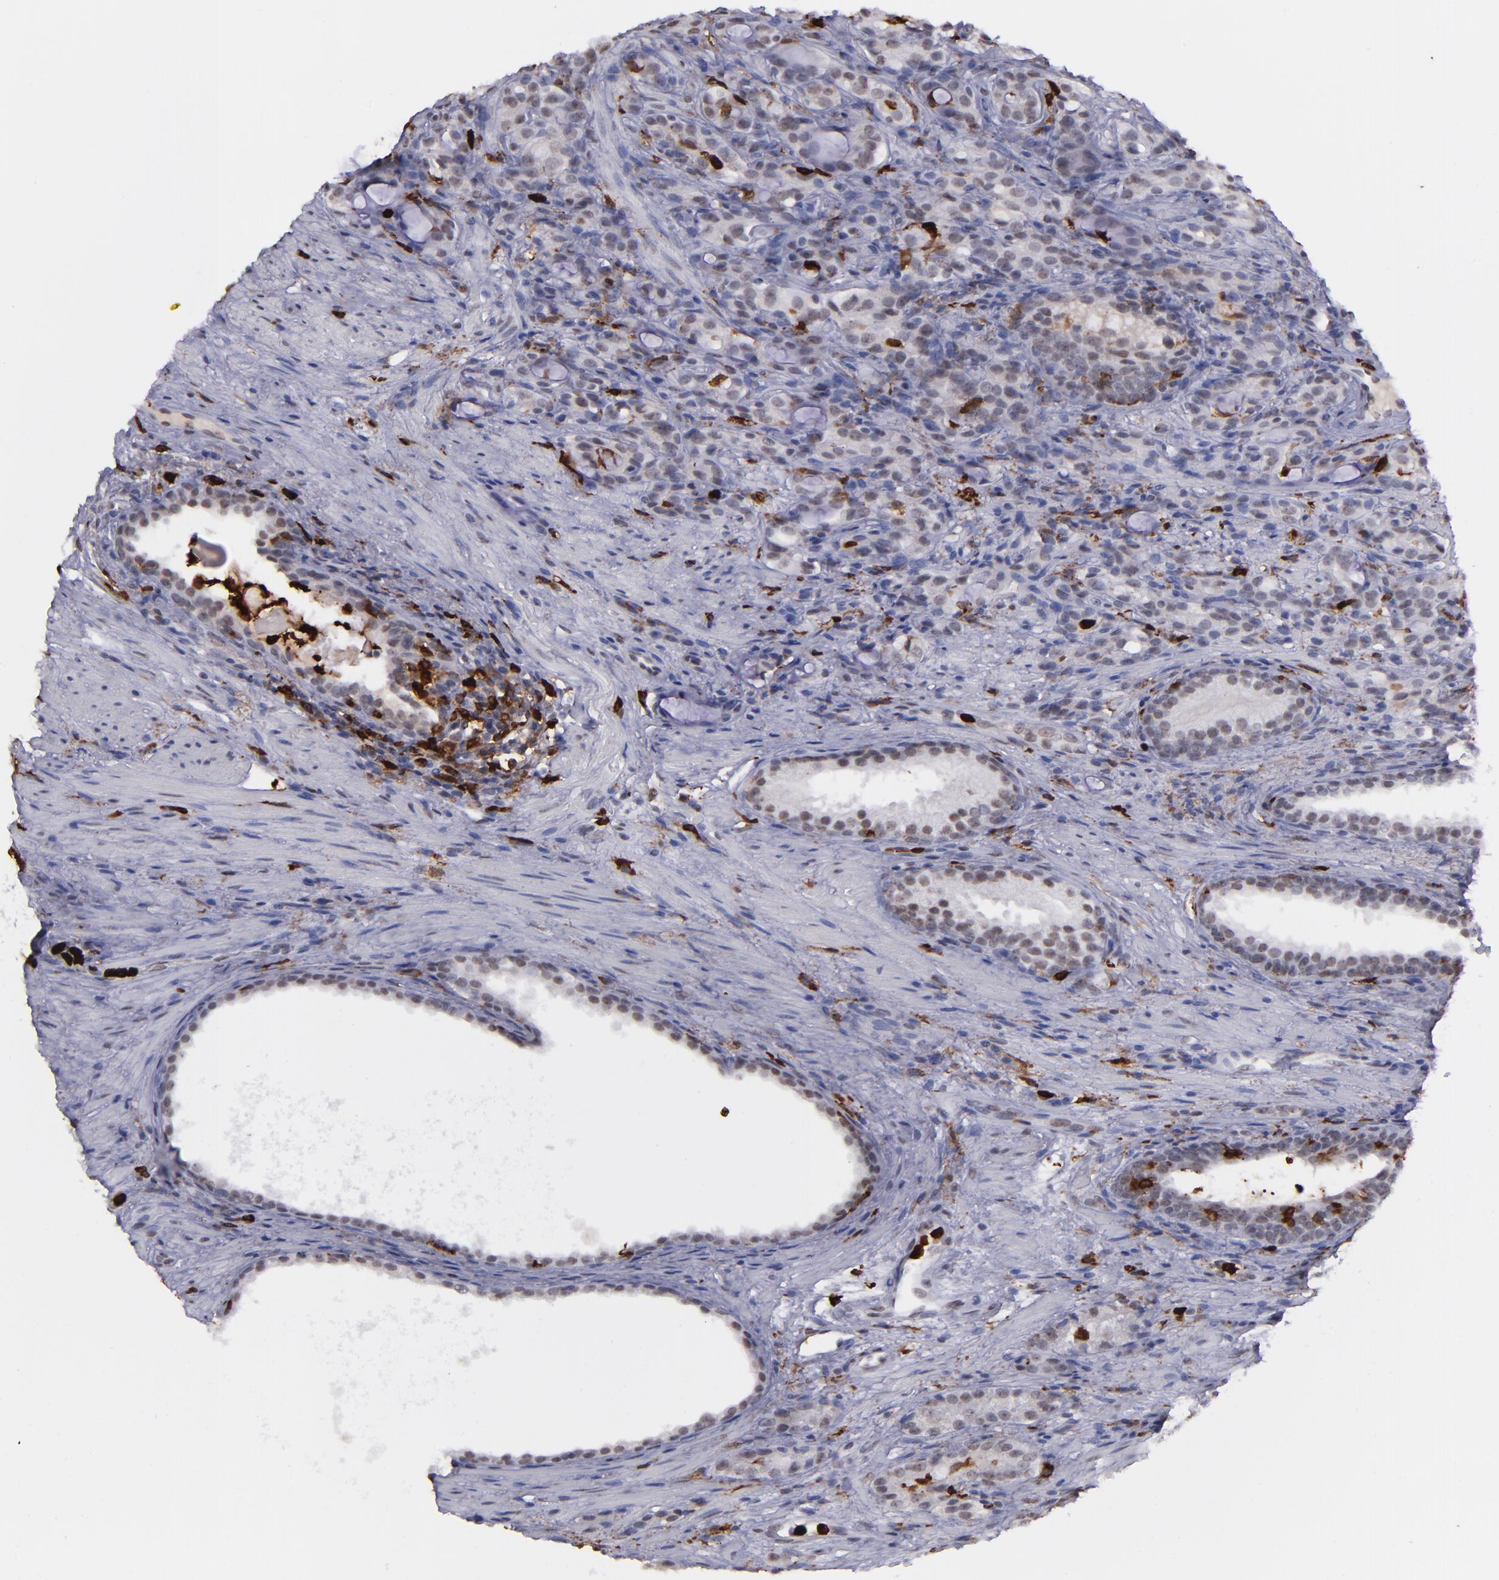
{"staining": {"intensity": "negative", "quantity": "none", "location": "none"}, "tissue": "prostate cancer", "cell_type": "Tumor cells", "image_type": "cancer", "snomed": [{"axis": "morphology", "description": "Adenocarcinoma, High grade"}, {"axis": "topography", "description": "Prostate"}], "caption": "Protein analysis of prostate adenocarcinoma (high-grade) exhibits no significant positivity in tumor cells.", "gene": "NCF2", "patient": {"sex": "male", "age": 72}}